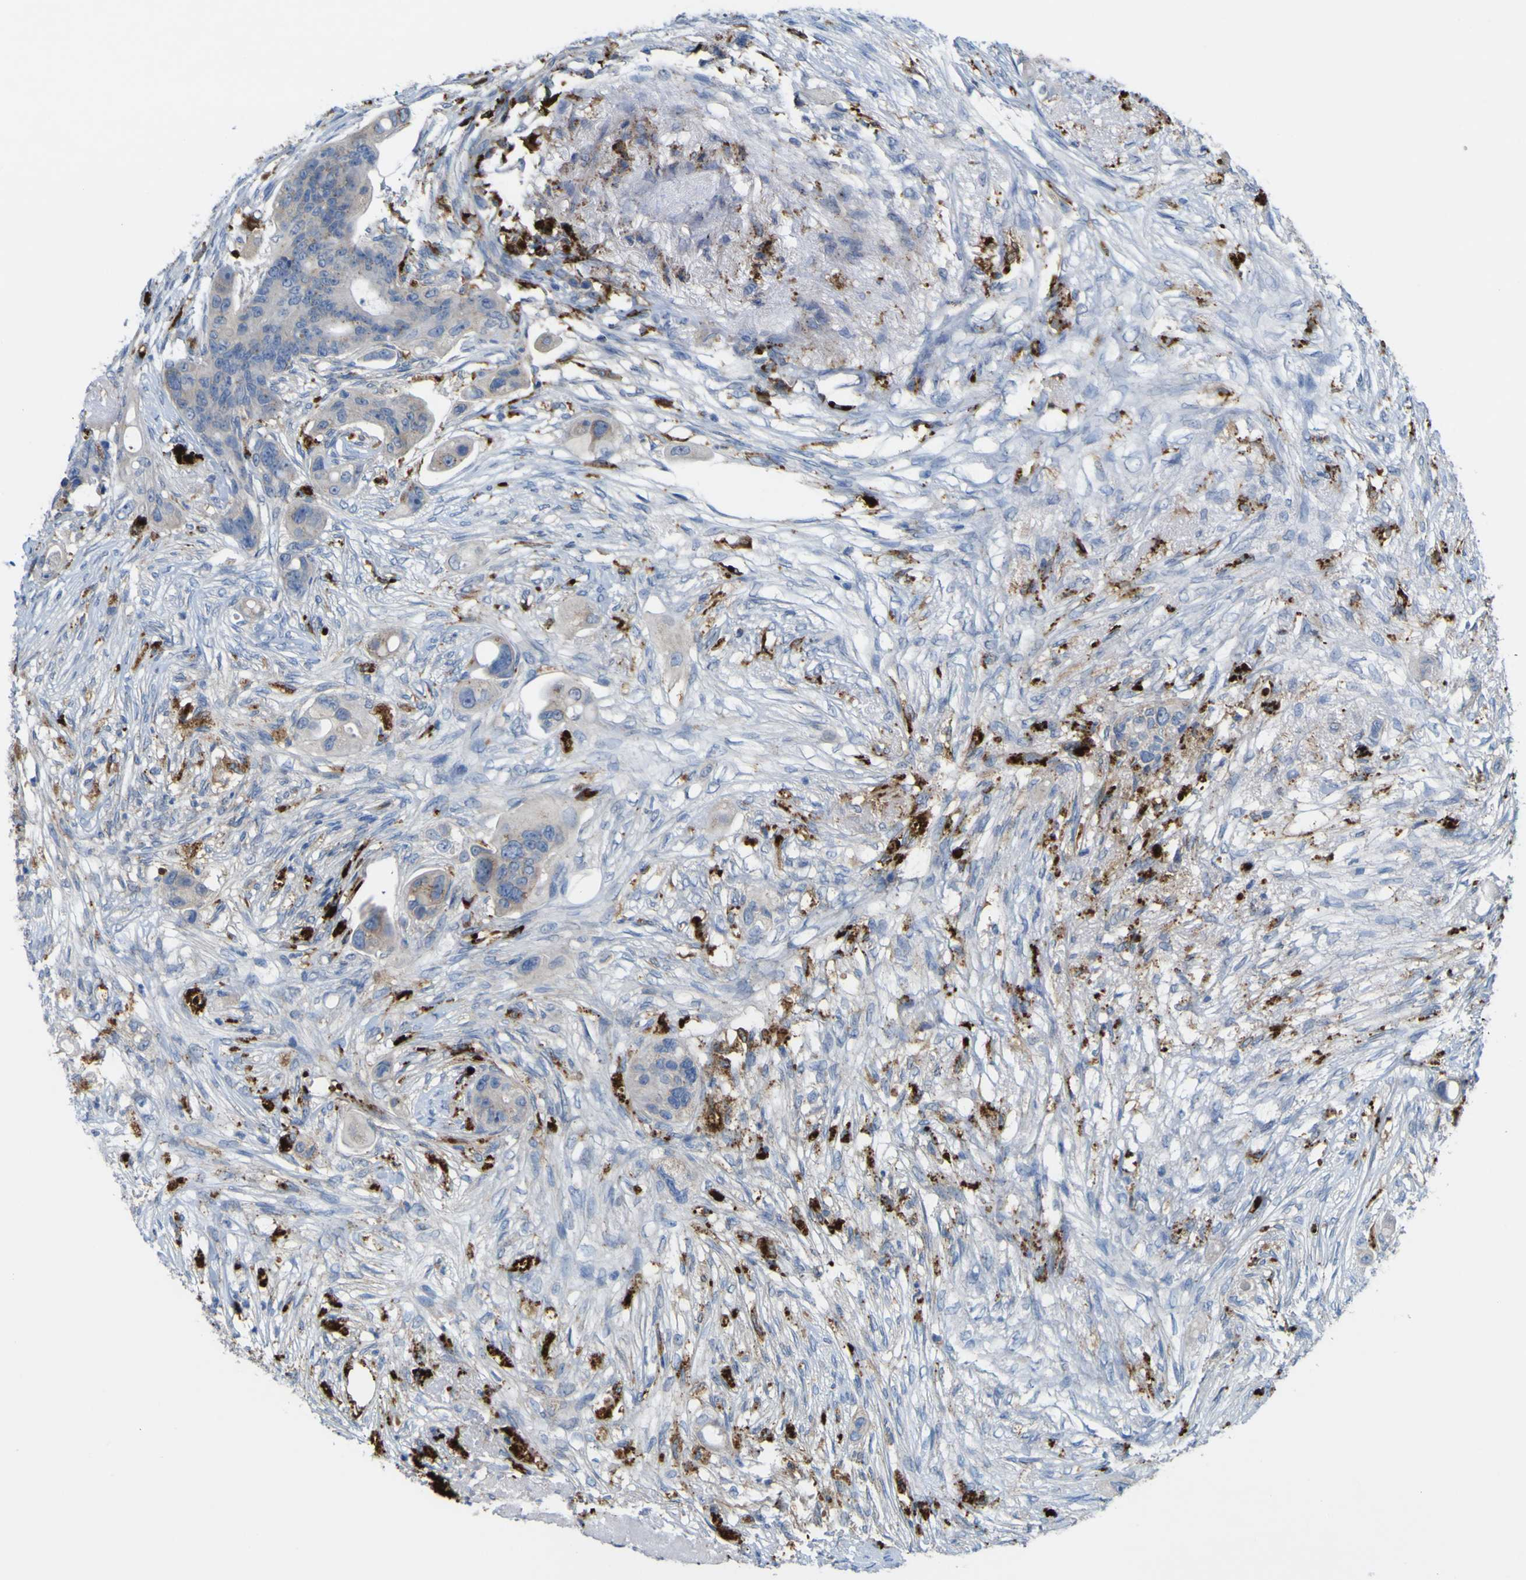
{"staining": {"intensity": "moderate", "quantity": "<25%", "location": "cytoplasmic/membranous"}, "tissue": "colorectal cancer", "cell_type": "Tumor cells", "image_type": "cancer", "snomed": [{"axis": "morphology", "description": "Adenocarcinoma, NOS"}, {"axis": "topography", "description": "Colon"}], "caption": "Colorectal cancer (adenocarcinoma) stained with IHC reveals moderate cytoplasmic/membranous expression in approximately <25% of tumor cells.", "gene": "PLD3", "patient": {"sex": "female", "age": 57}}